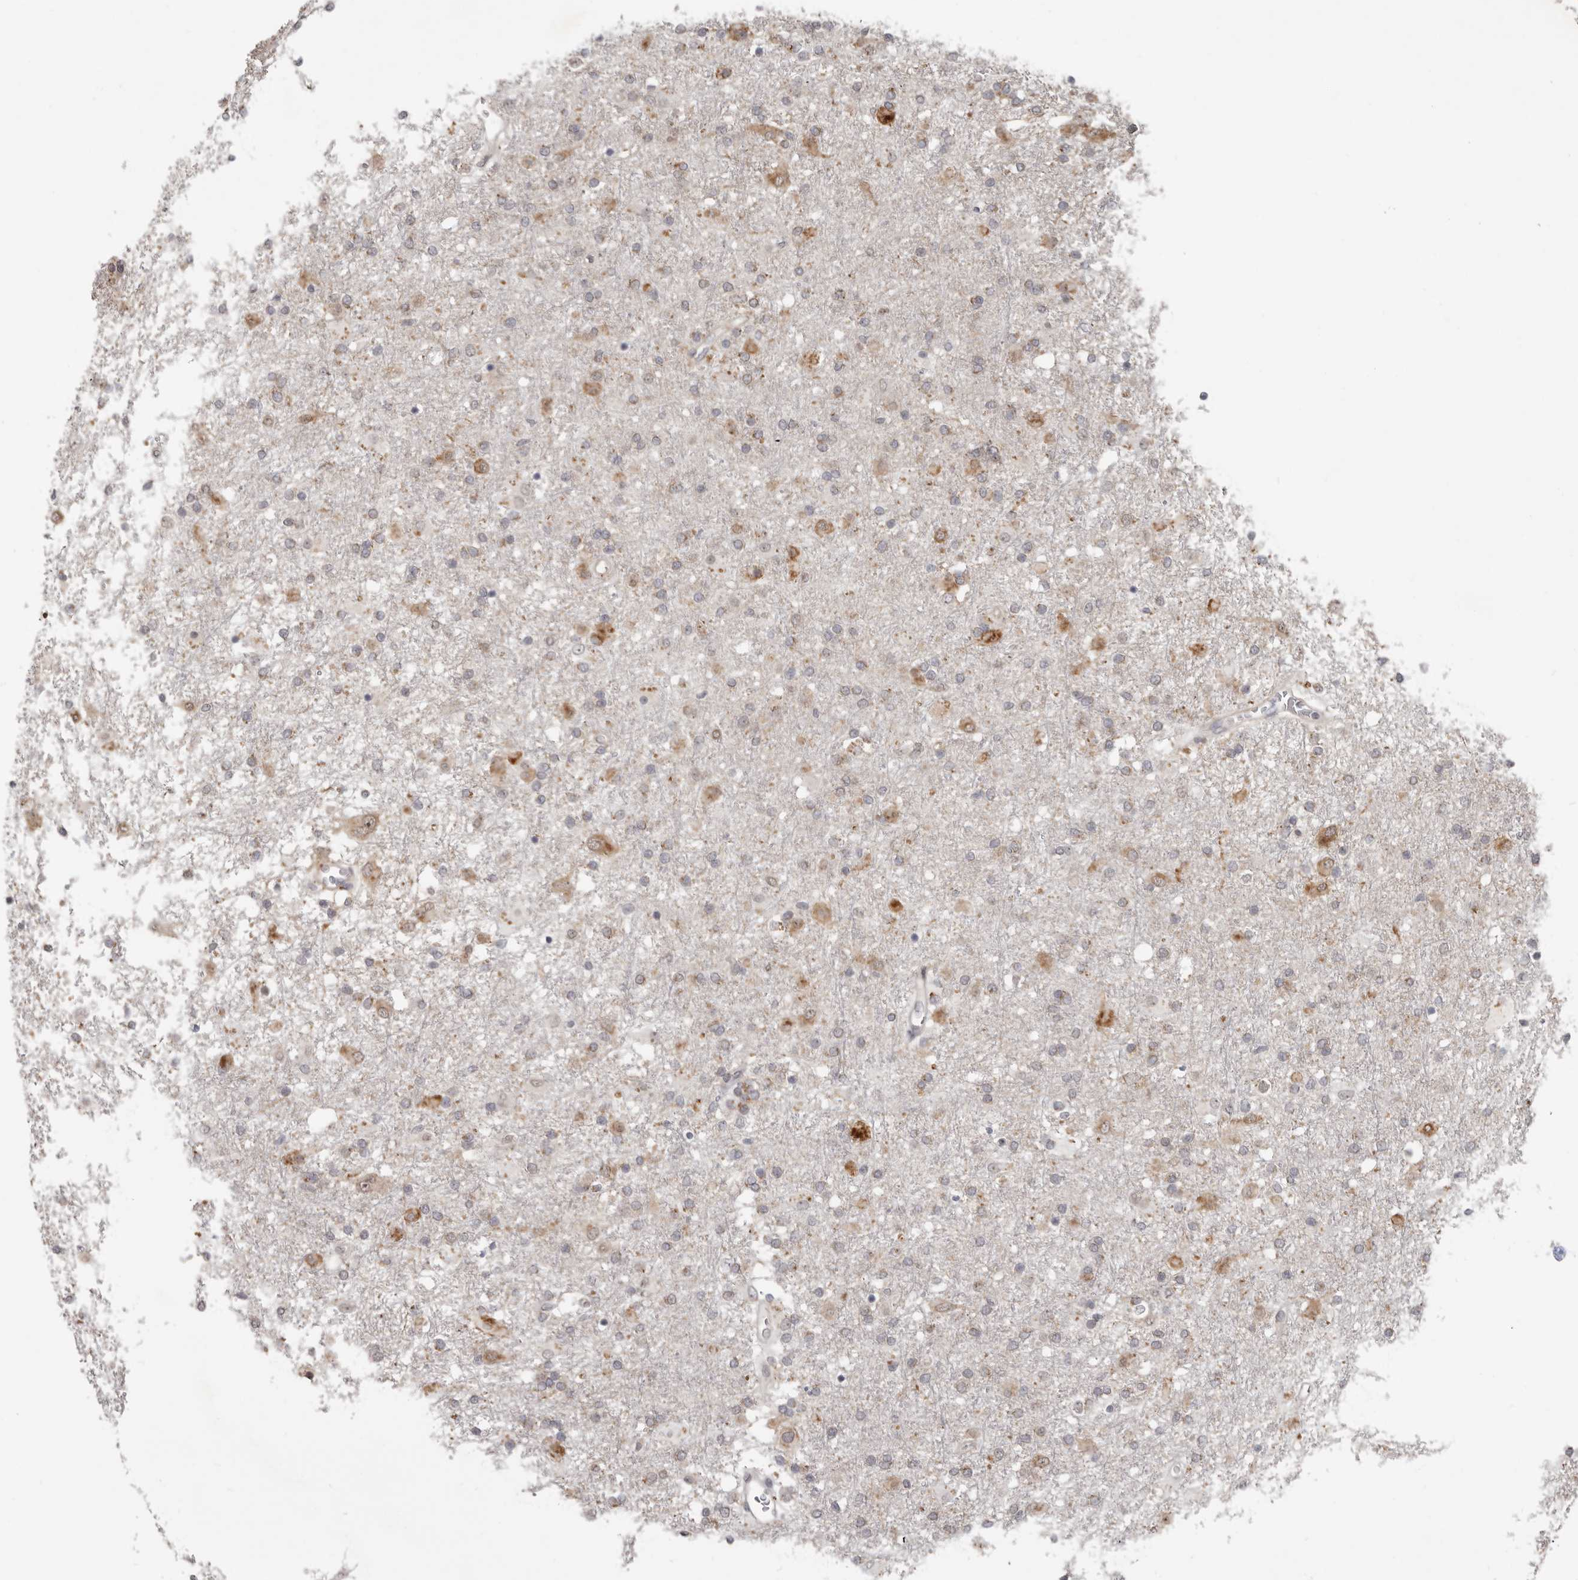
{"staining": {"intensity": "moderate", "quantity": "<25%", "location": "cytoplasmic/membranous"}, "tissue": "glioma", "cell_type": "Tumor cells", "image_type": "cancer", "snomed": [{"axis": "morphology", "description": "Glioma, malignant, Low grade"}, {"axis": "topography", "description": "Brain"}], "caption": "Brown immunohistochemical staining in human malignant glioma (low-grade) displays moderate cytoplasmic/membranous expression in approximately <25% of tumor cells.", "gene": "BAD", "patient": {"sex": "male", "age": 65}}